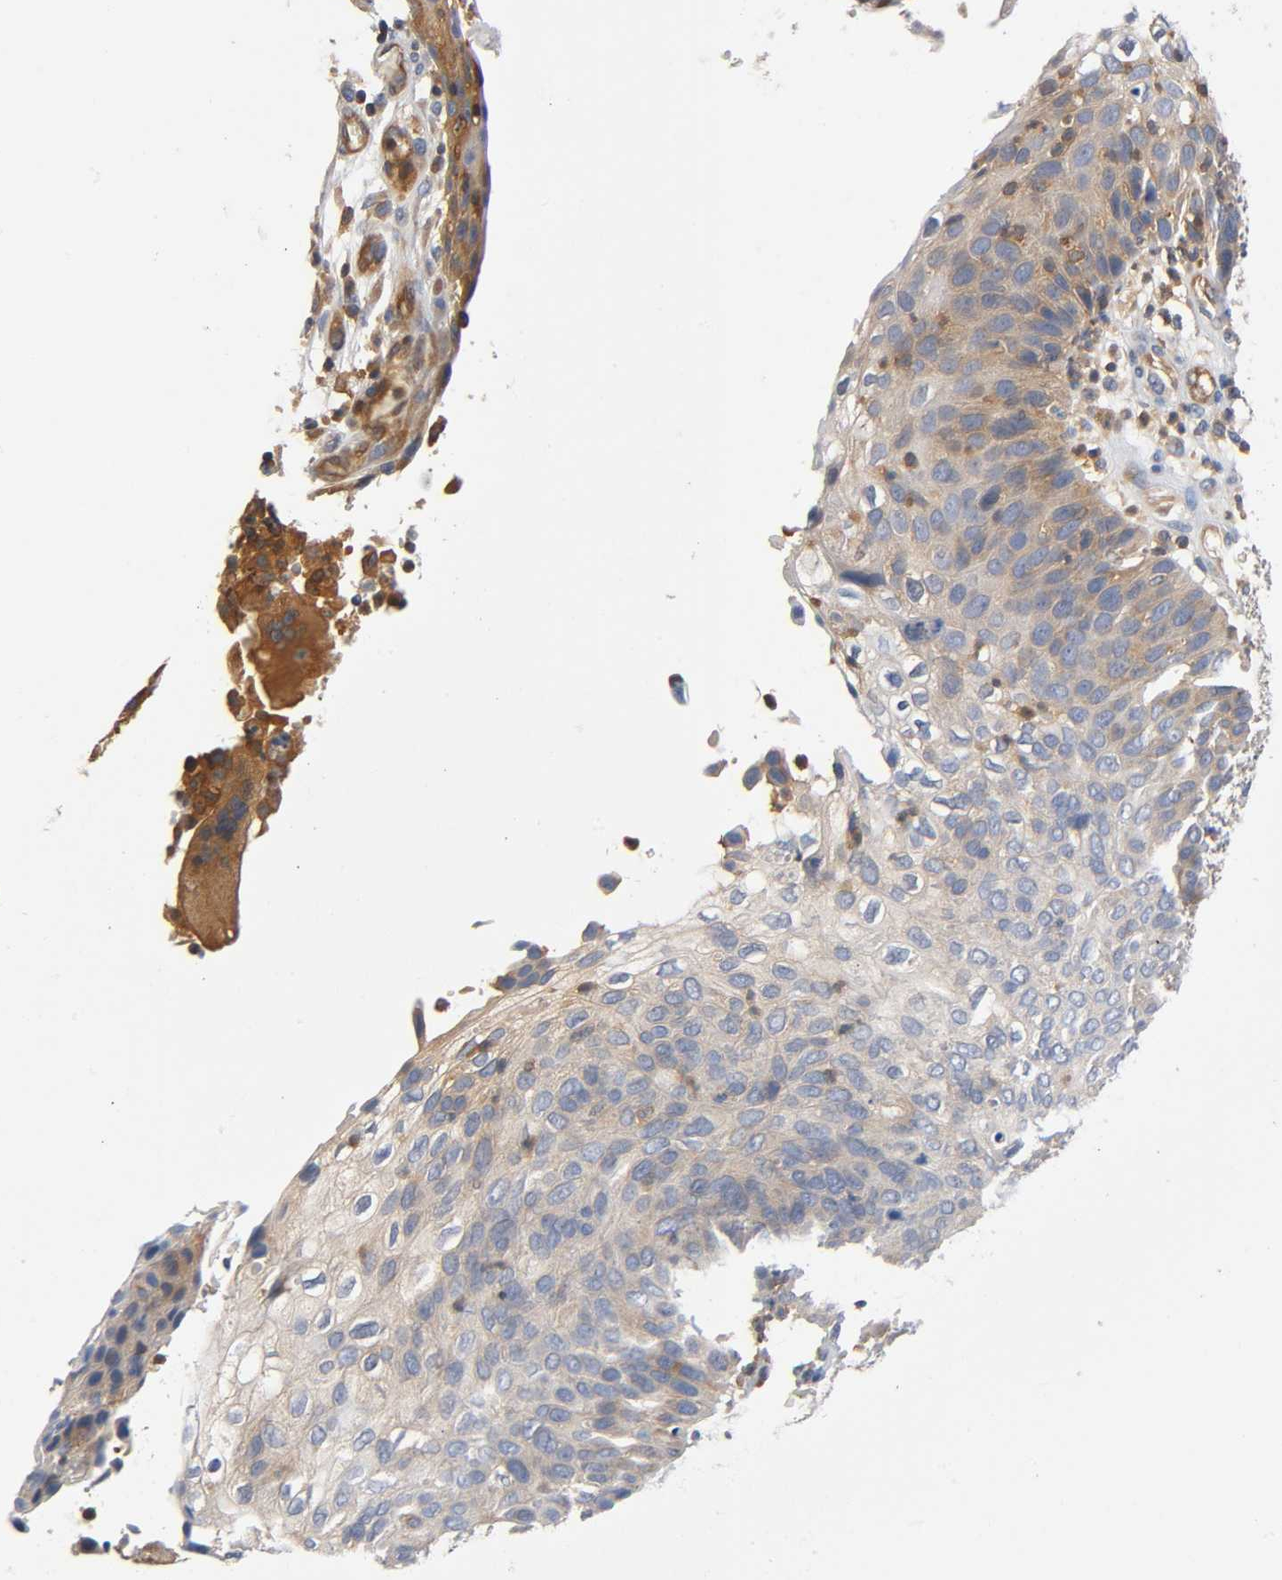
{"staining": {"intensity": "moderate", "quantity": ">75%", "location": "cytoplasmic/membranous"}, "tissue": "skin cancer", "cell_type": "Tumor cells", "image_type": "cancer", "snomed": [{"axis": "morphology", "description": "Squamous cell carcinoma, NOS"}, {"axis": "topography", "description": "Skin"}], "caption": "Immunohistochemistry photomicrograph of human skin squamous cell carcinoma stained for a protein (brown), which shows medium levels of moderate cytoplasmic/membranous staining in about >75% of tumor cells.", "gene": "PRKAB1", "patient": {"sex": "male", "age": 87}}